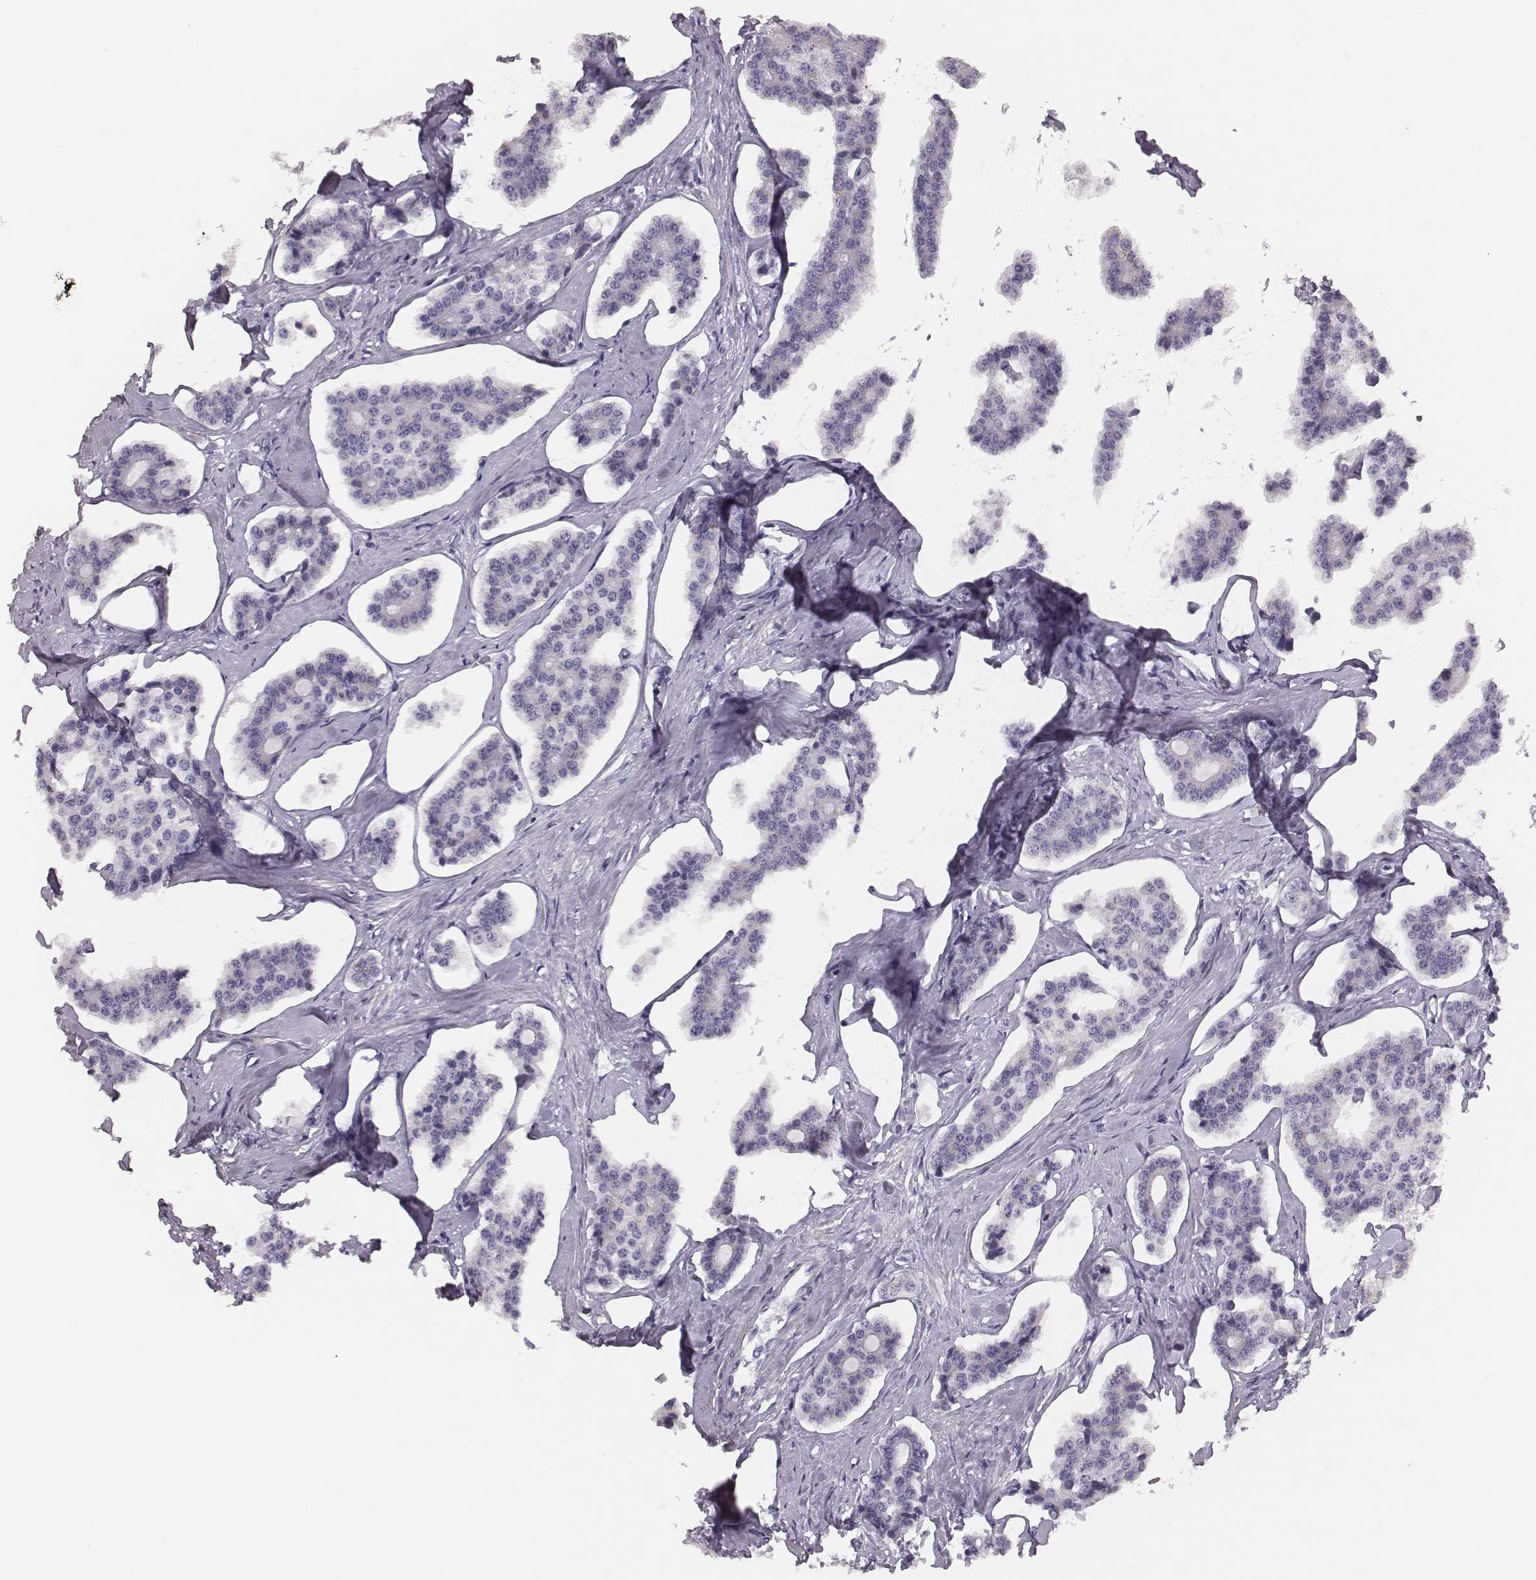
{"staining": {"intensity": "negative", "quantity": "none", "location": "none"}, "tissue": "carcinoid", "cell_type": "Tumor cells", "image_type": "cancer", "snomed": [{"axis": "morphology", "description": "Carcinoid, malignant, NOS"}, {"axis": "topography", "description": "Small intestine"}], "caption": "An IHC histopathology image of carcinoid is shown. There is no staining in tumor cells of carcinoid.", "gene": "H1-6", "patient": {"sex": "female", "age": 65}}